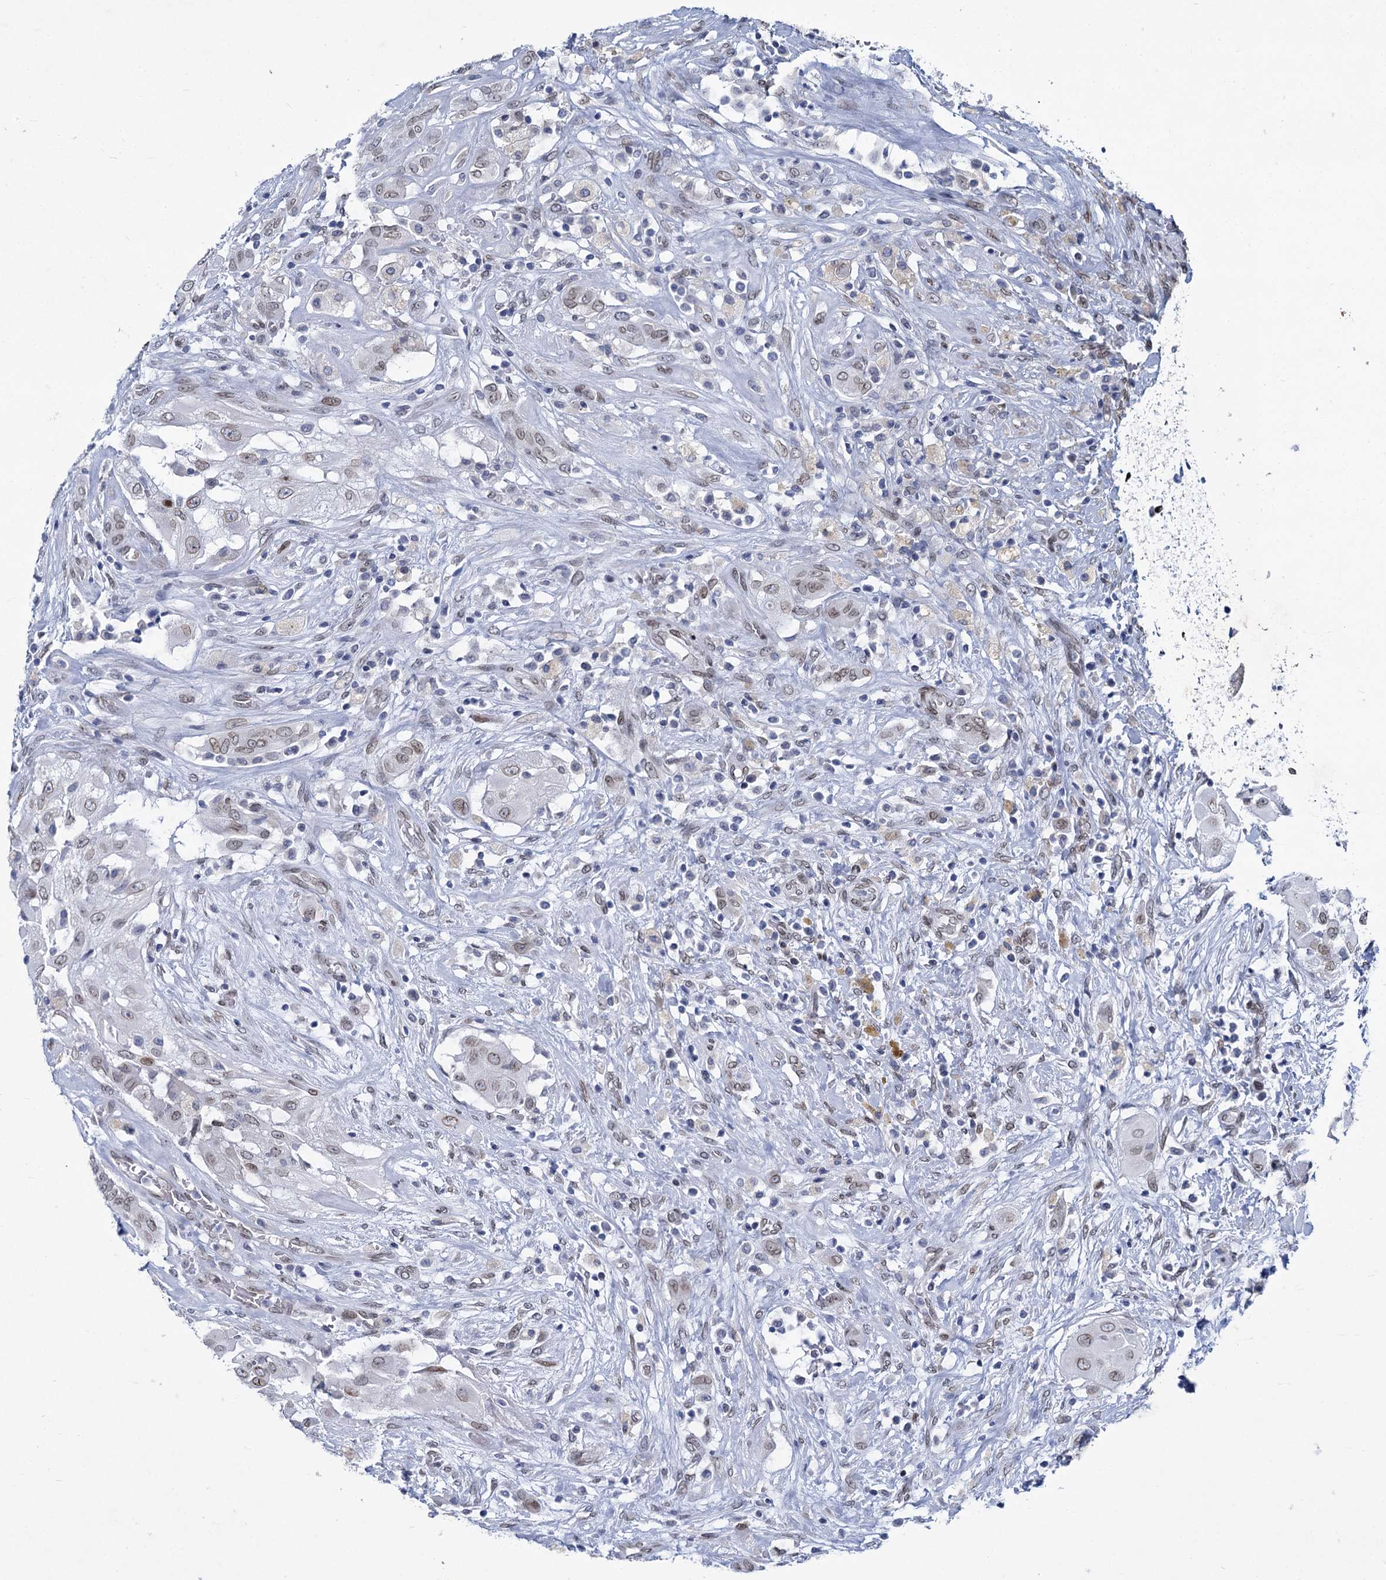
{"staining": {"intensity": "weak", "quantity": "25%-75%", "location": "cytoplasmic/membranous,nuclear"}, "tissue": "thyroid cancer", "cell_type": "Tumor cells", "image_type": "cancer", "snomed": [{"axis": "morphology", "description": "Papillary adenocarcinoma, NOS"}, {"axis": "topography", "description": "Thyroid gland"}], "caption": "Human papillary adenocarcinoma (thyroid) stained for a protein (brown) shows weak cytoplasmic/membranous and nuclear positive expression in about 25%-75% of tumor cells.", "gene": "PRSS35", "patient": {"sex": "female", "age": 59}}